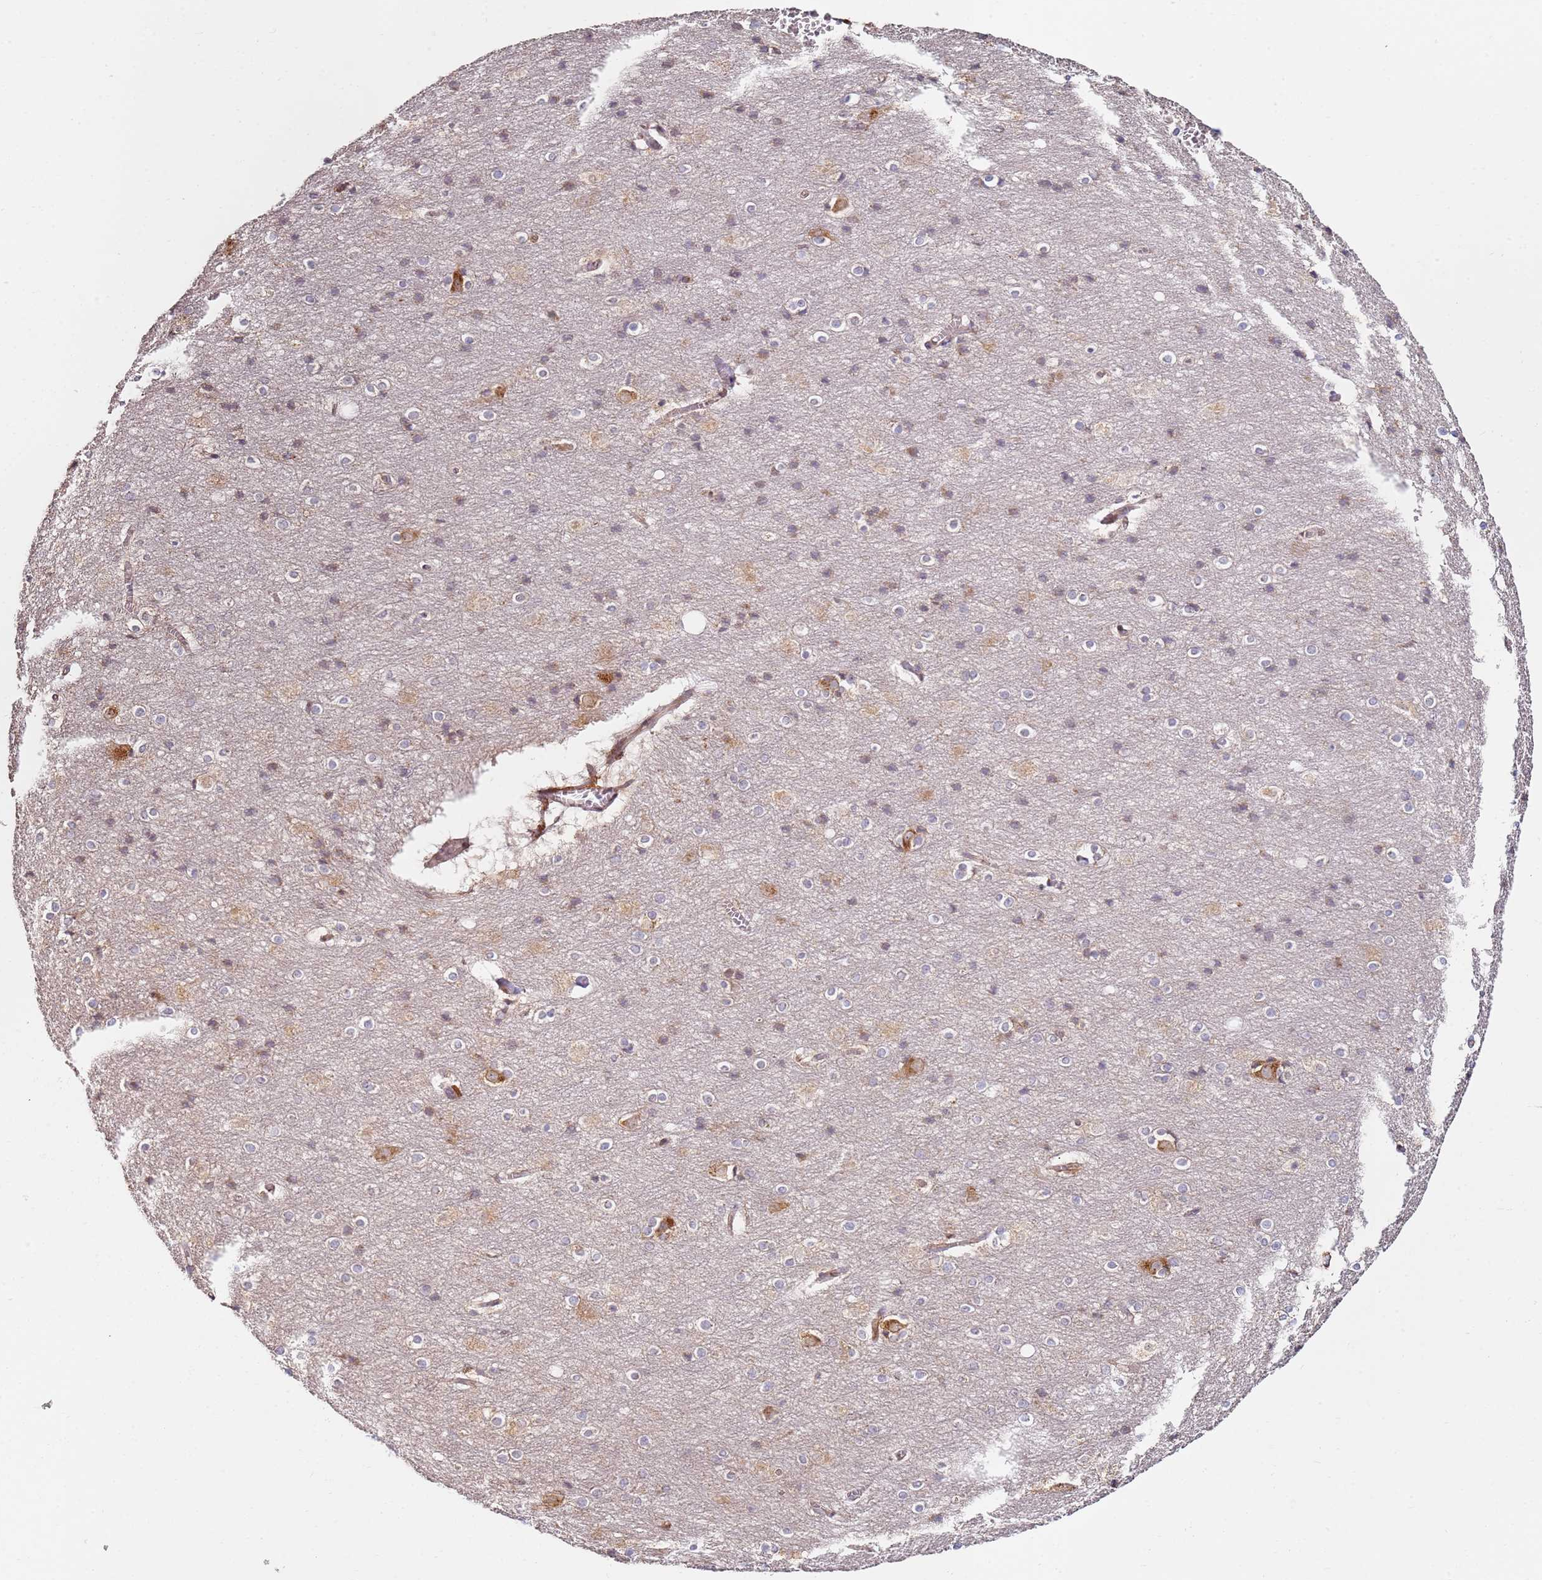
{"staining": {"intensity": "moderate", "quantity": ">75%", "location": "cytoplasmic/membranous"}, "tissue": "cerebral cortex", "cell_type": "Endothelial cells", "image_type": "normal", "snomed": [{"axis": "morphology", "description": "Normal tissue, NOS"}, {"axis": "topography", "description": "Cerebral cortex"}], "caption": "Immunohistochemical staining of benign cerebral cortex reveals >75% levels of moderate cytoplasmic/membranous protein positivity in approximately >75% of endothelial cells.", "gene": "RPS3A", "patient": {"sex": "male", "age": 54}}